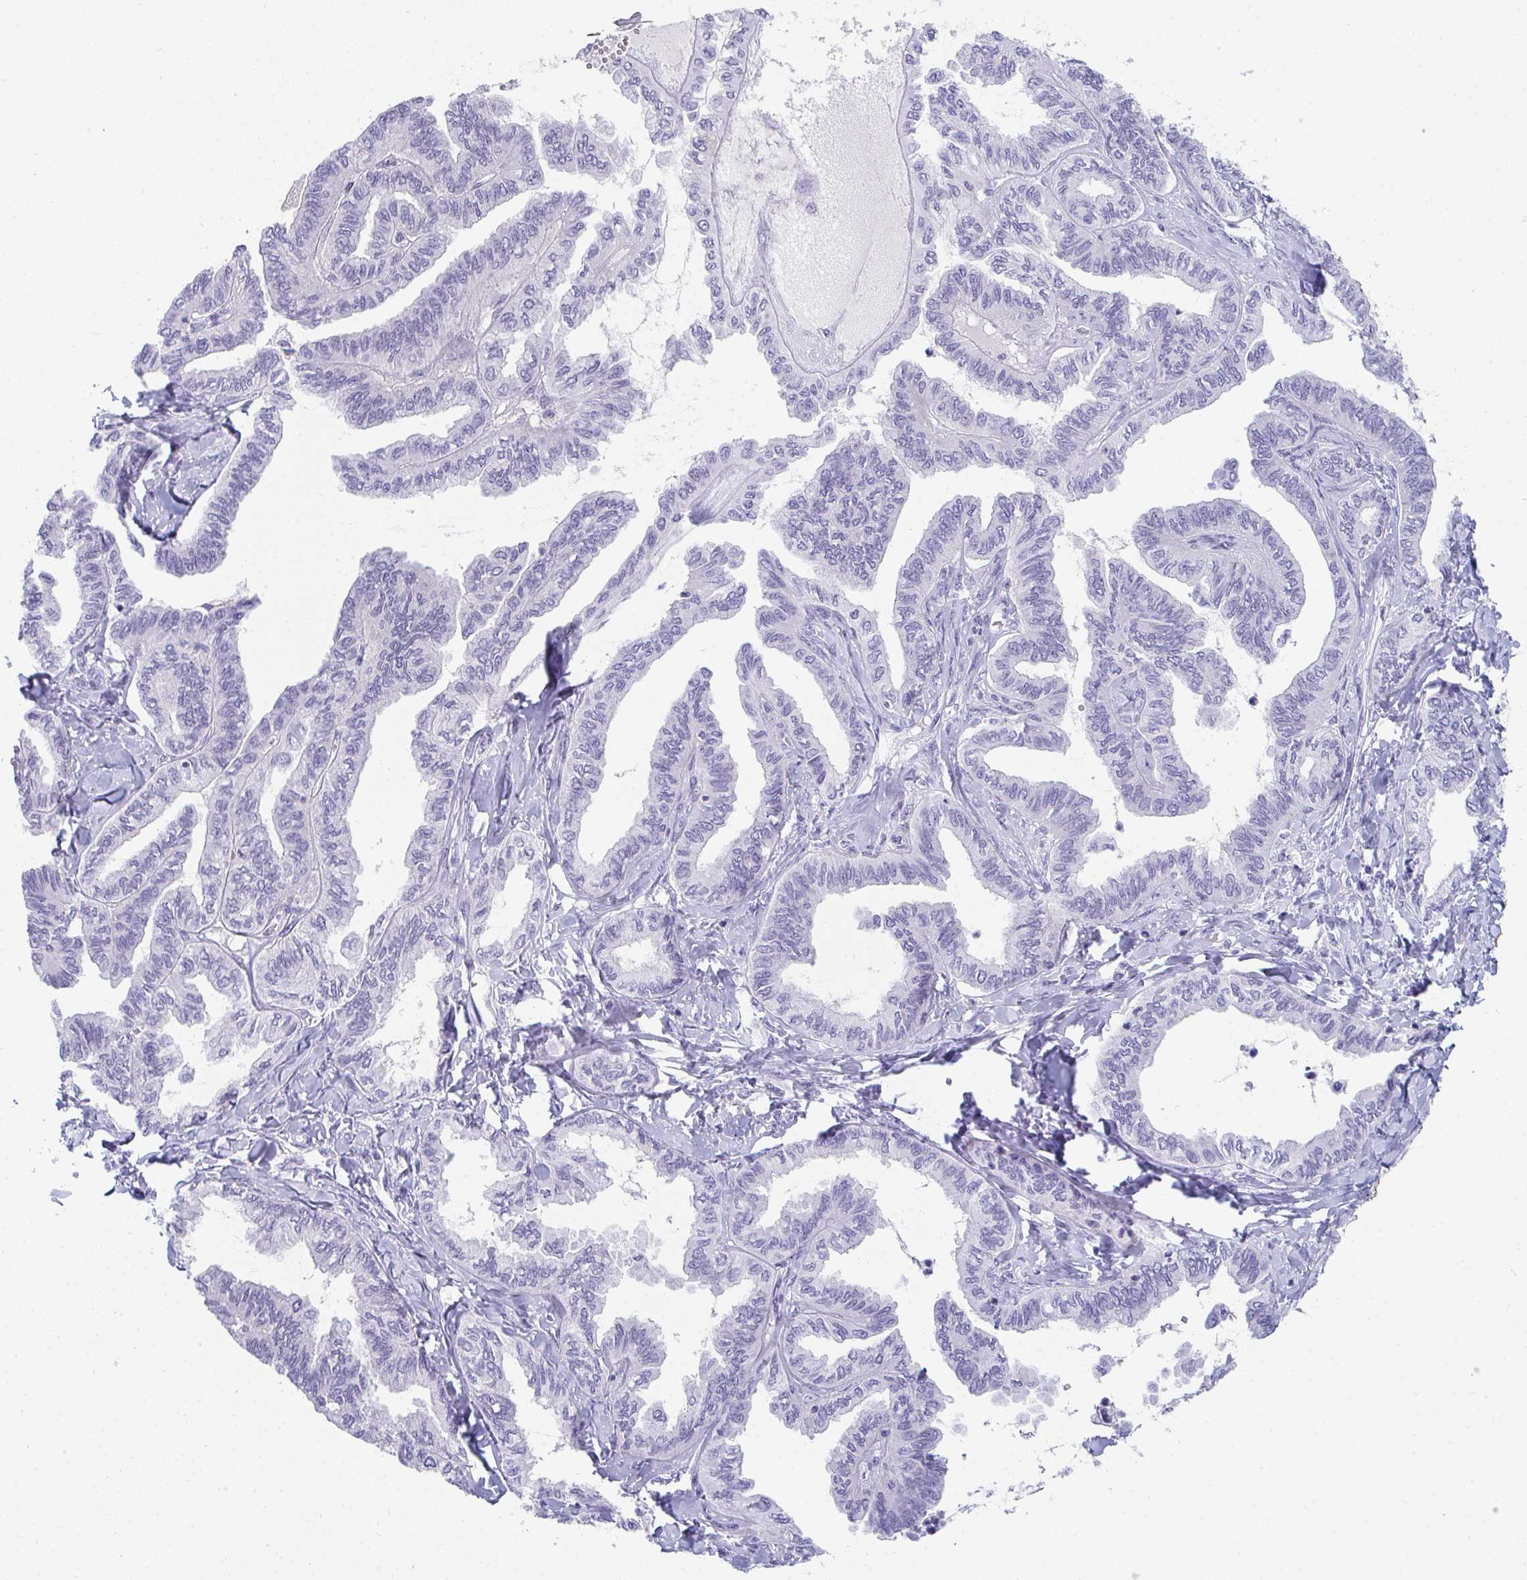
{"staining": {"intensity": "negative", "quantity": "none", "location": "none"}, "tissue": "ovarian cancer", "cell_type": "Tumor cells", "image_type": "cancer", "snomed": [{"axis": "morphology", "description": "Carcinoma, endometroid"}, {"axis": "topography", "description": "Ovary"}], "caption": "IHC histopathology image of ovarian endometroid carcinoma stained for a protein (brown), which demonstrates no positivity in tumor cells.", "gene": "TTC30B", "patient": {"sex": "female", "age": 70}}